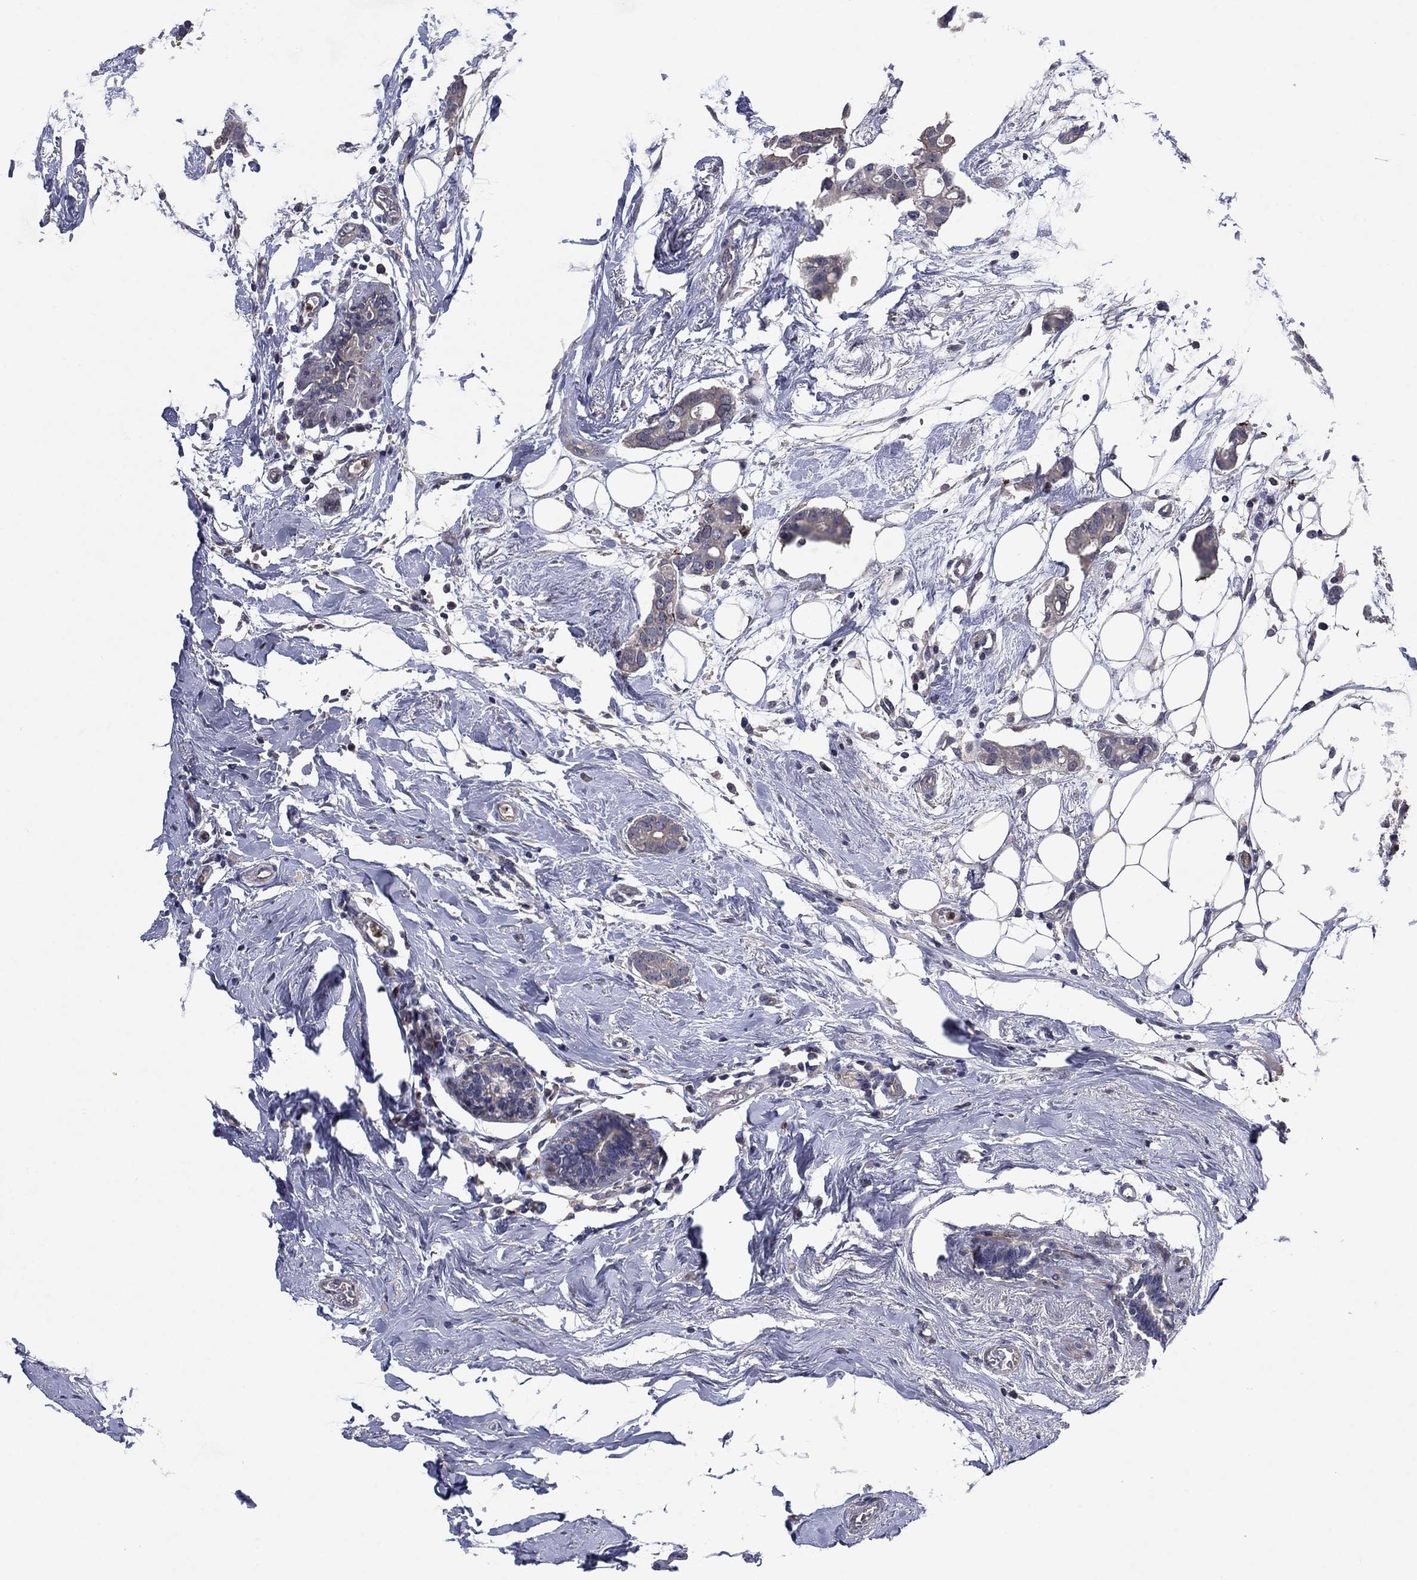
{"staining": {"intensity": "negative", "quantity": "none", "location": "none"}, "tissue": "breast cancer", "cell_type": "Tumor cells", "image_type": "cancer", "snomed": [{"axis": "morphology", "description": "Duct carcinoma"}, {"axis": "topography", "description": "Breast"}], "caption": "High power microscopy micrograph of an immunohistochemistry (IHC) photomicrograph of breast cancer, revealing no significant staining in tumor cells.", "gene": "MSRB1", "patient": {"sex": "female", "age": 83}}